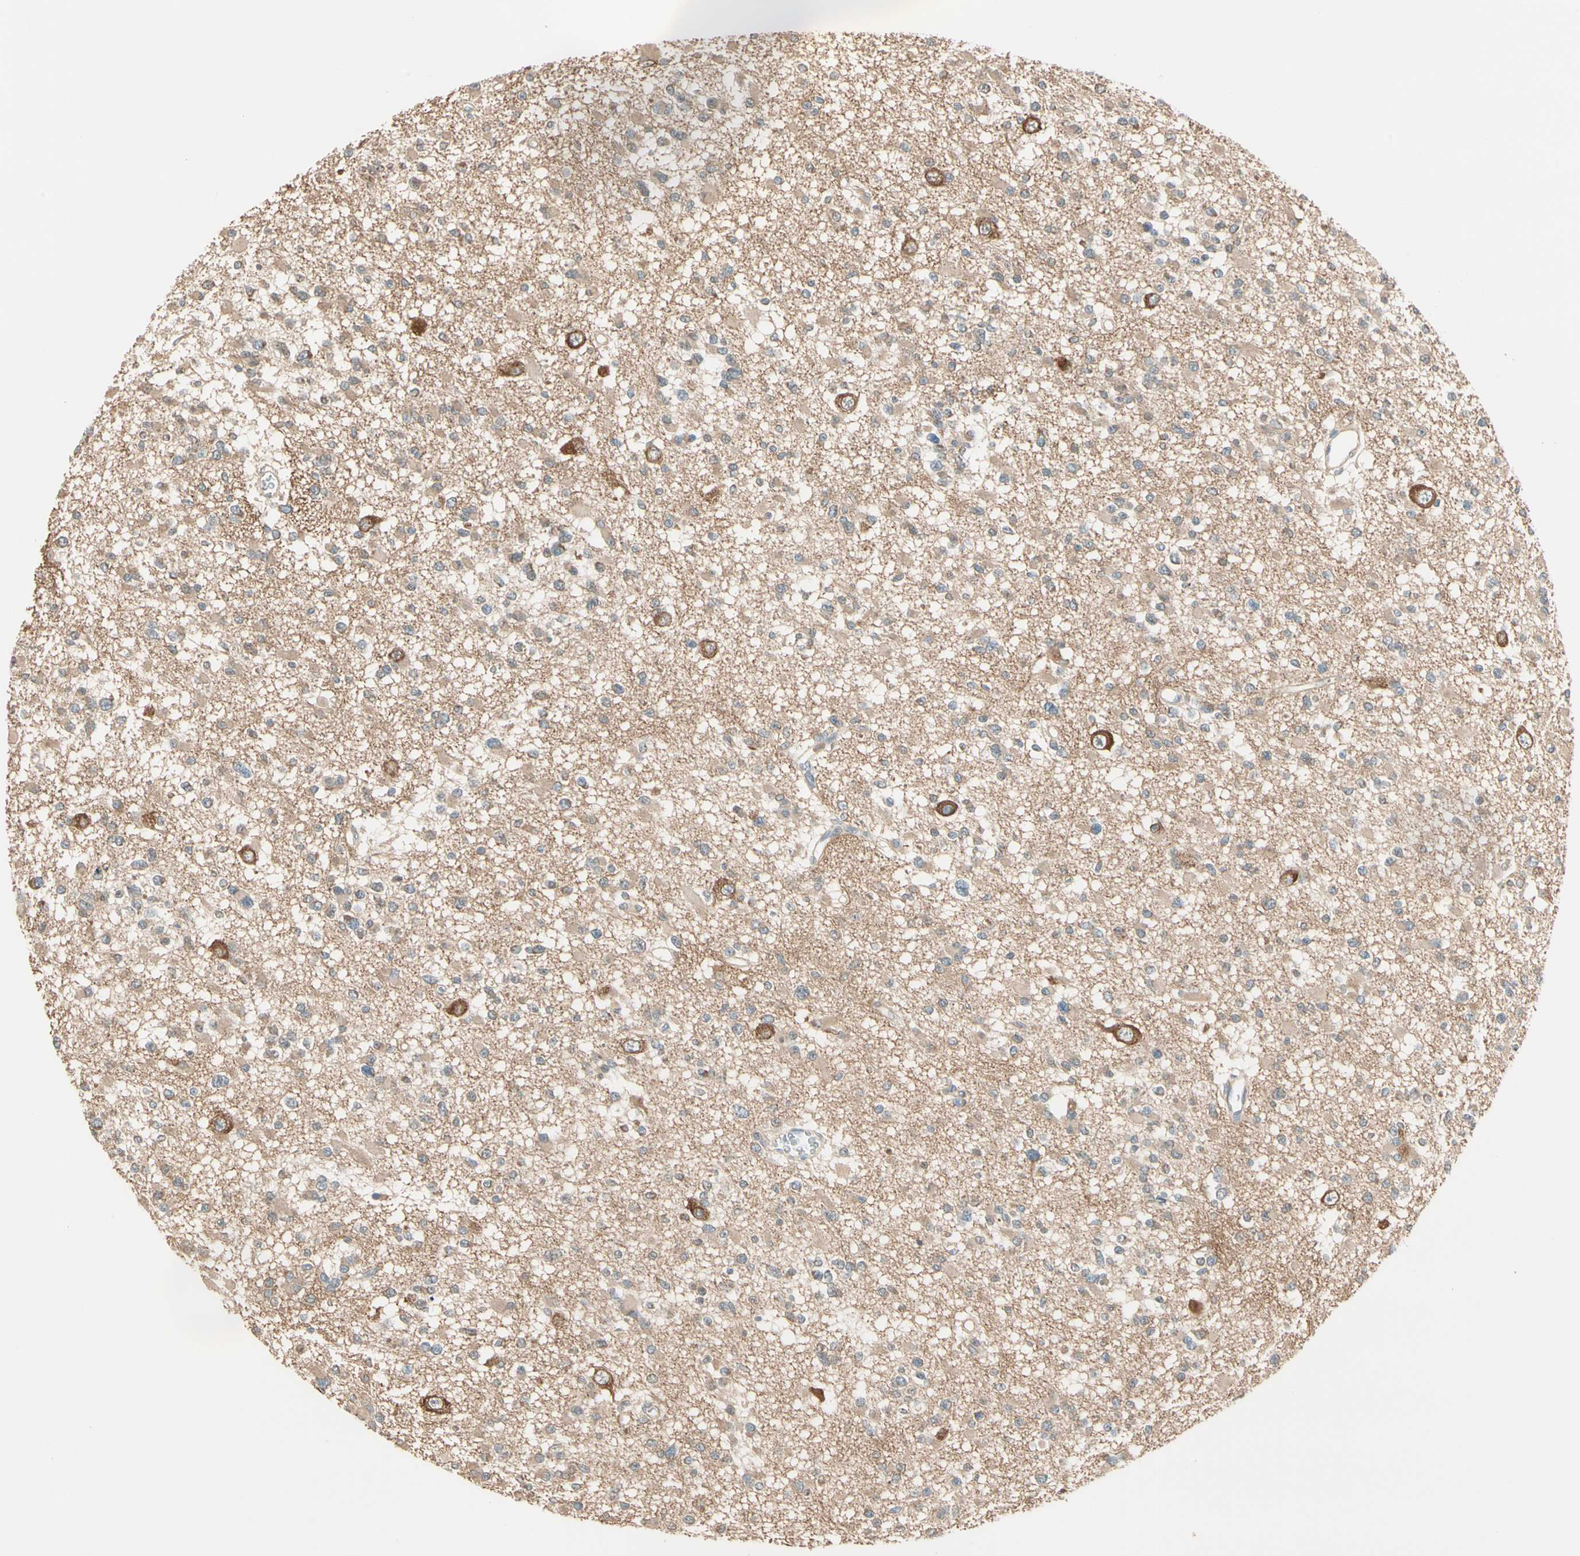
{"staining": {"intensity": "moderate", "quantity": ">75%", "location": "cytoplasmic/membranous"}, "tissue": "glioma", "cell_type": "Tumor cells", "image_type": "cancer", "snomed": [{"axis": "morphology", "description": "Glioma, malignant, Low grade"}, {"axis": "topography", "description": "Brain"}], "caption": "Protein staining by IHC displays moderate cytoplasmic/membranous staining in approximately >75% of tumor cells in low-grade glioma (malignant). (DAB (3,3'-diaminobenzidine) = brown stain, brightfield microscopy at high magnification).", "gene": "TNFRSF21", "patient": {"sex": "female", "age": 22}}